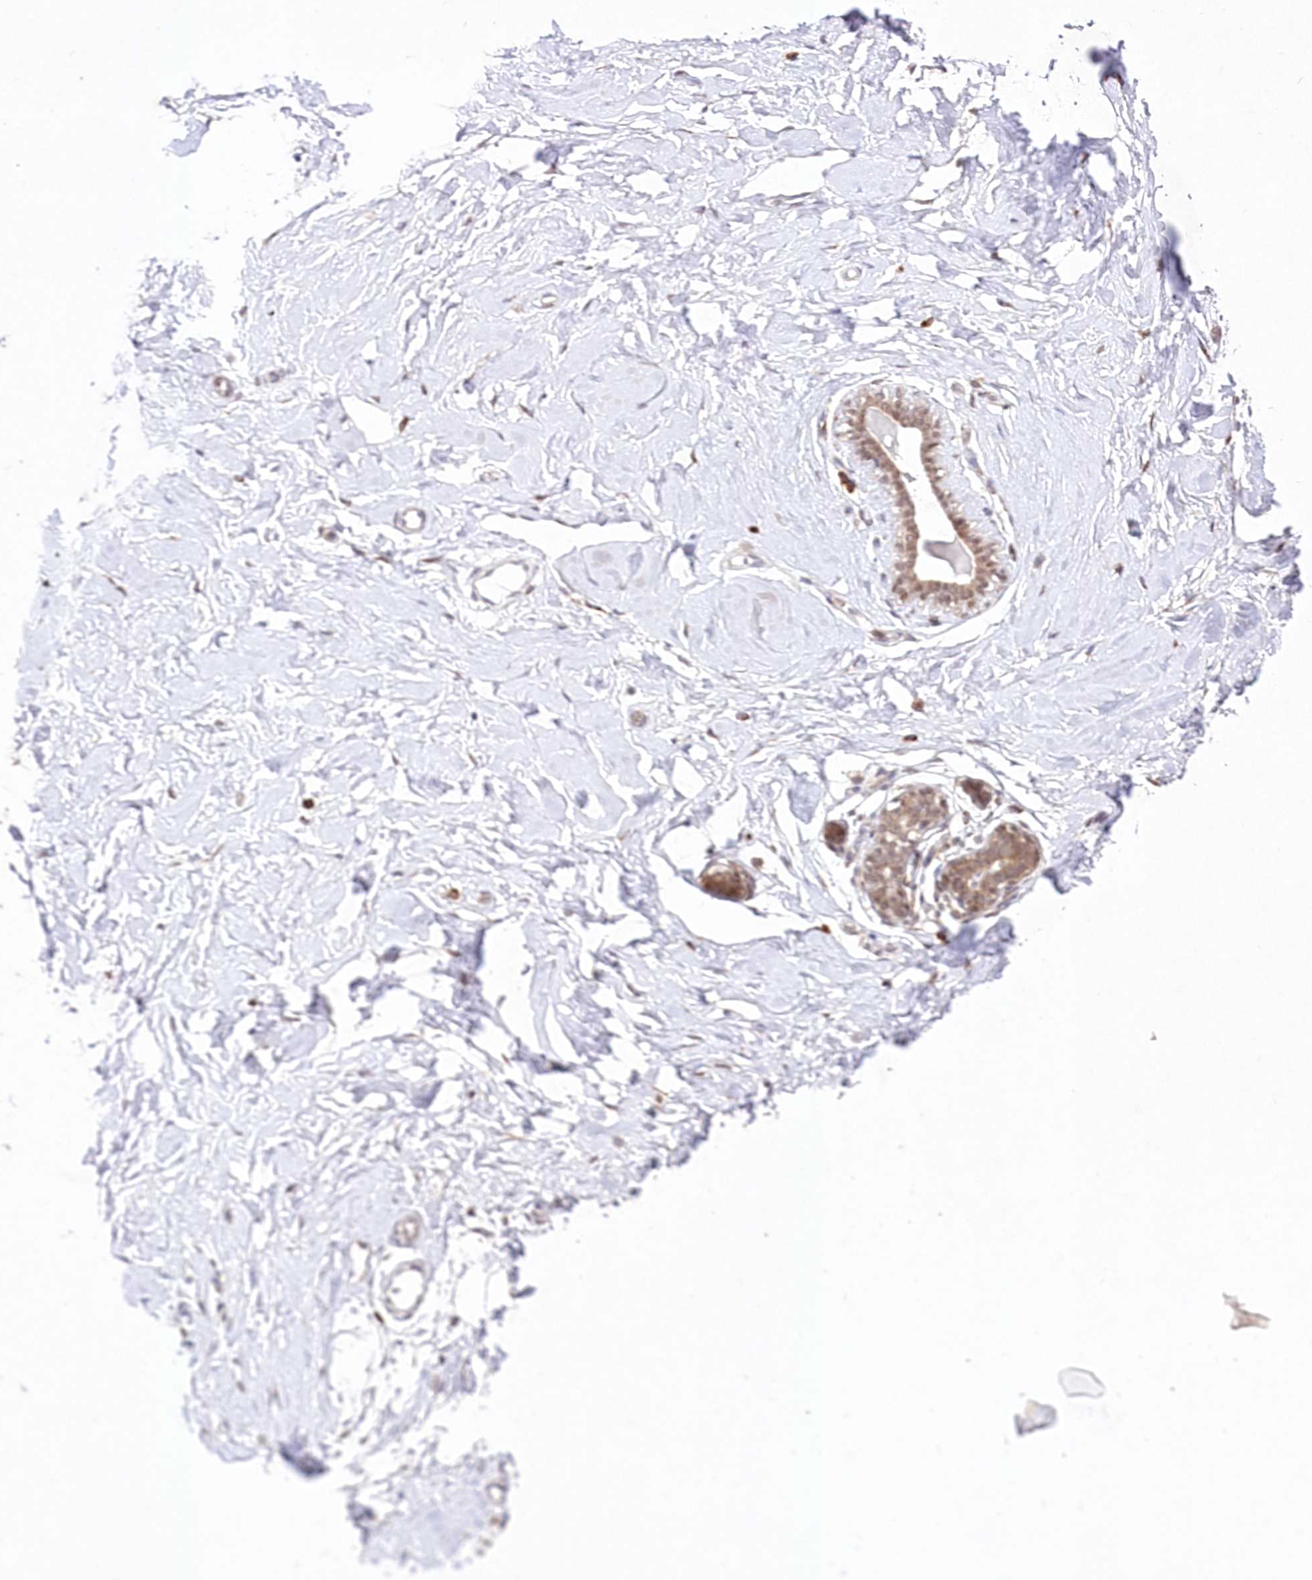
{"staining": {"intensity": "negative", "quantity": "none", "location": "none"}, "tissue": "breast", "cell_type": "Adipocytes", "image_type": "normal", "snomed": [{"axis": "morphology", "description": "Normal tissue, NOS"}, {"axis": "morphology", "description": "Adenoma, NOS"}, {"axis": "topography", "description": "Breast"}], "caption": "Unremarkable breast was stained to show a protein in brown. There is no significant positivity in adipocytes. (Brightfield microscopy of DAB IHC at high magnification).", "gene": "LDB1", "patient": {"sex": "female", "age": 23}}